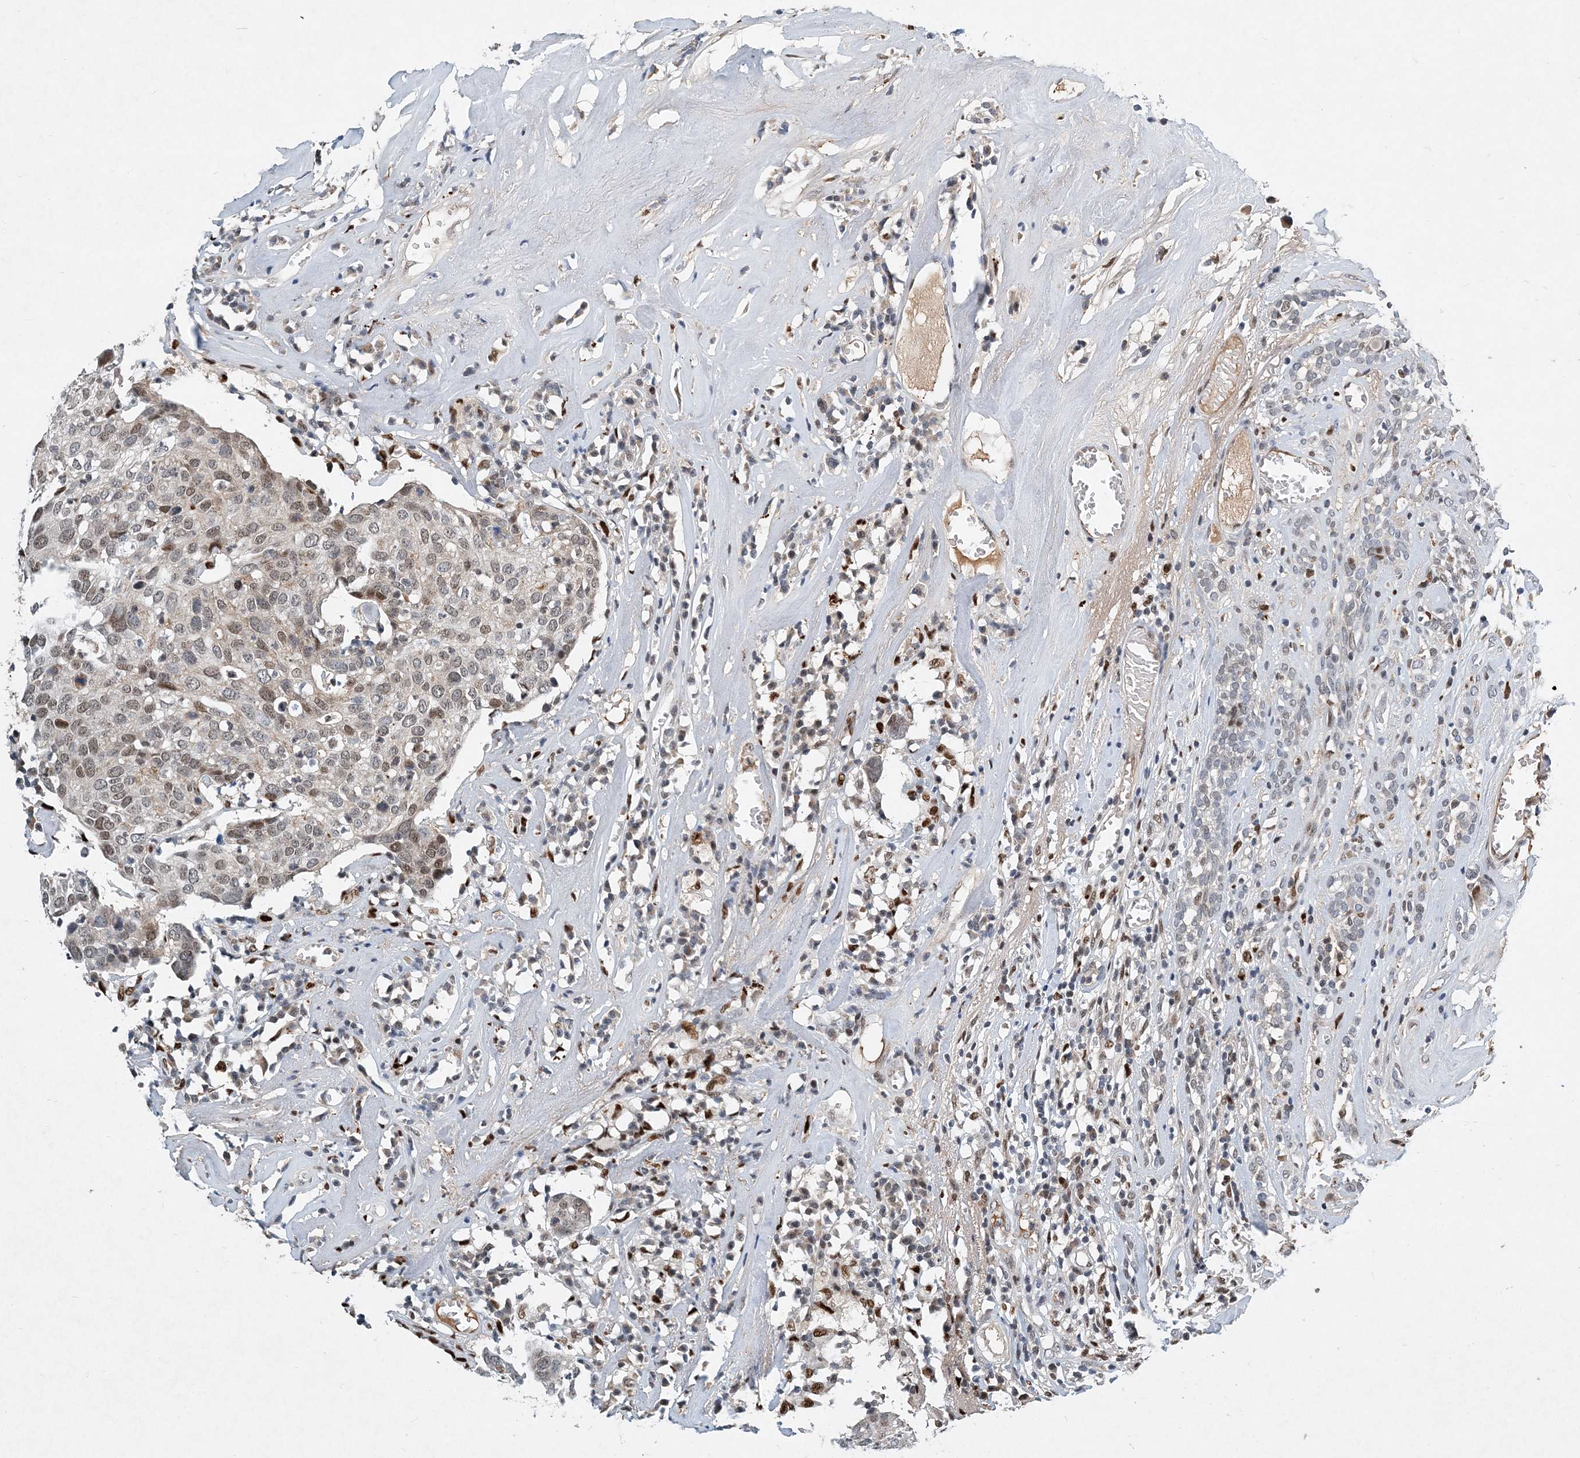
{"staining": {"intensity": "weak", "quantity": "<25%", "location": "nuclear"}, "tissue": "head and neck cancer", "cell_type": "Tumor cells", "image_type": "cancer", "snomed": [{"axis": "morphology", "description": "Adenocarcinoma, NOS"}, {"axis": "topography", "description": "Salivary gland"}, {"axis": "topography", "description": "Head-Neck"}], "caption": "DAB immunohistochemical staining of head and neck adenocarcinoma displays no significant expression in tumor cells. (IHC, brightfield microscopy, high magnification).", "gene": "KPNA4", "patient": {"sex": "female", "age": 65}}